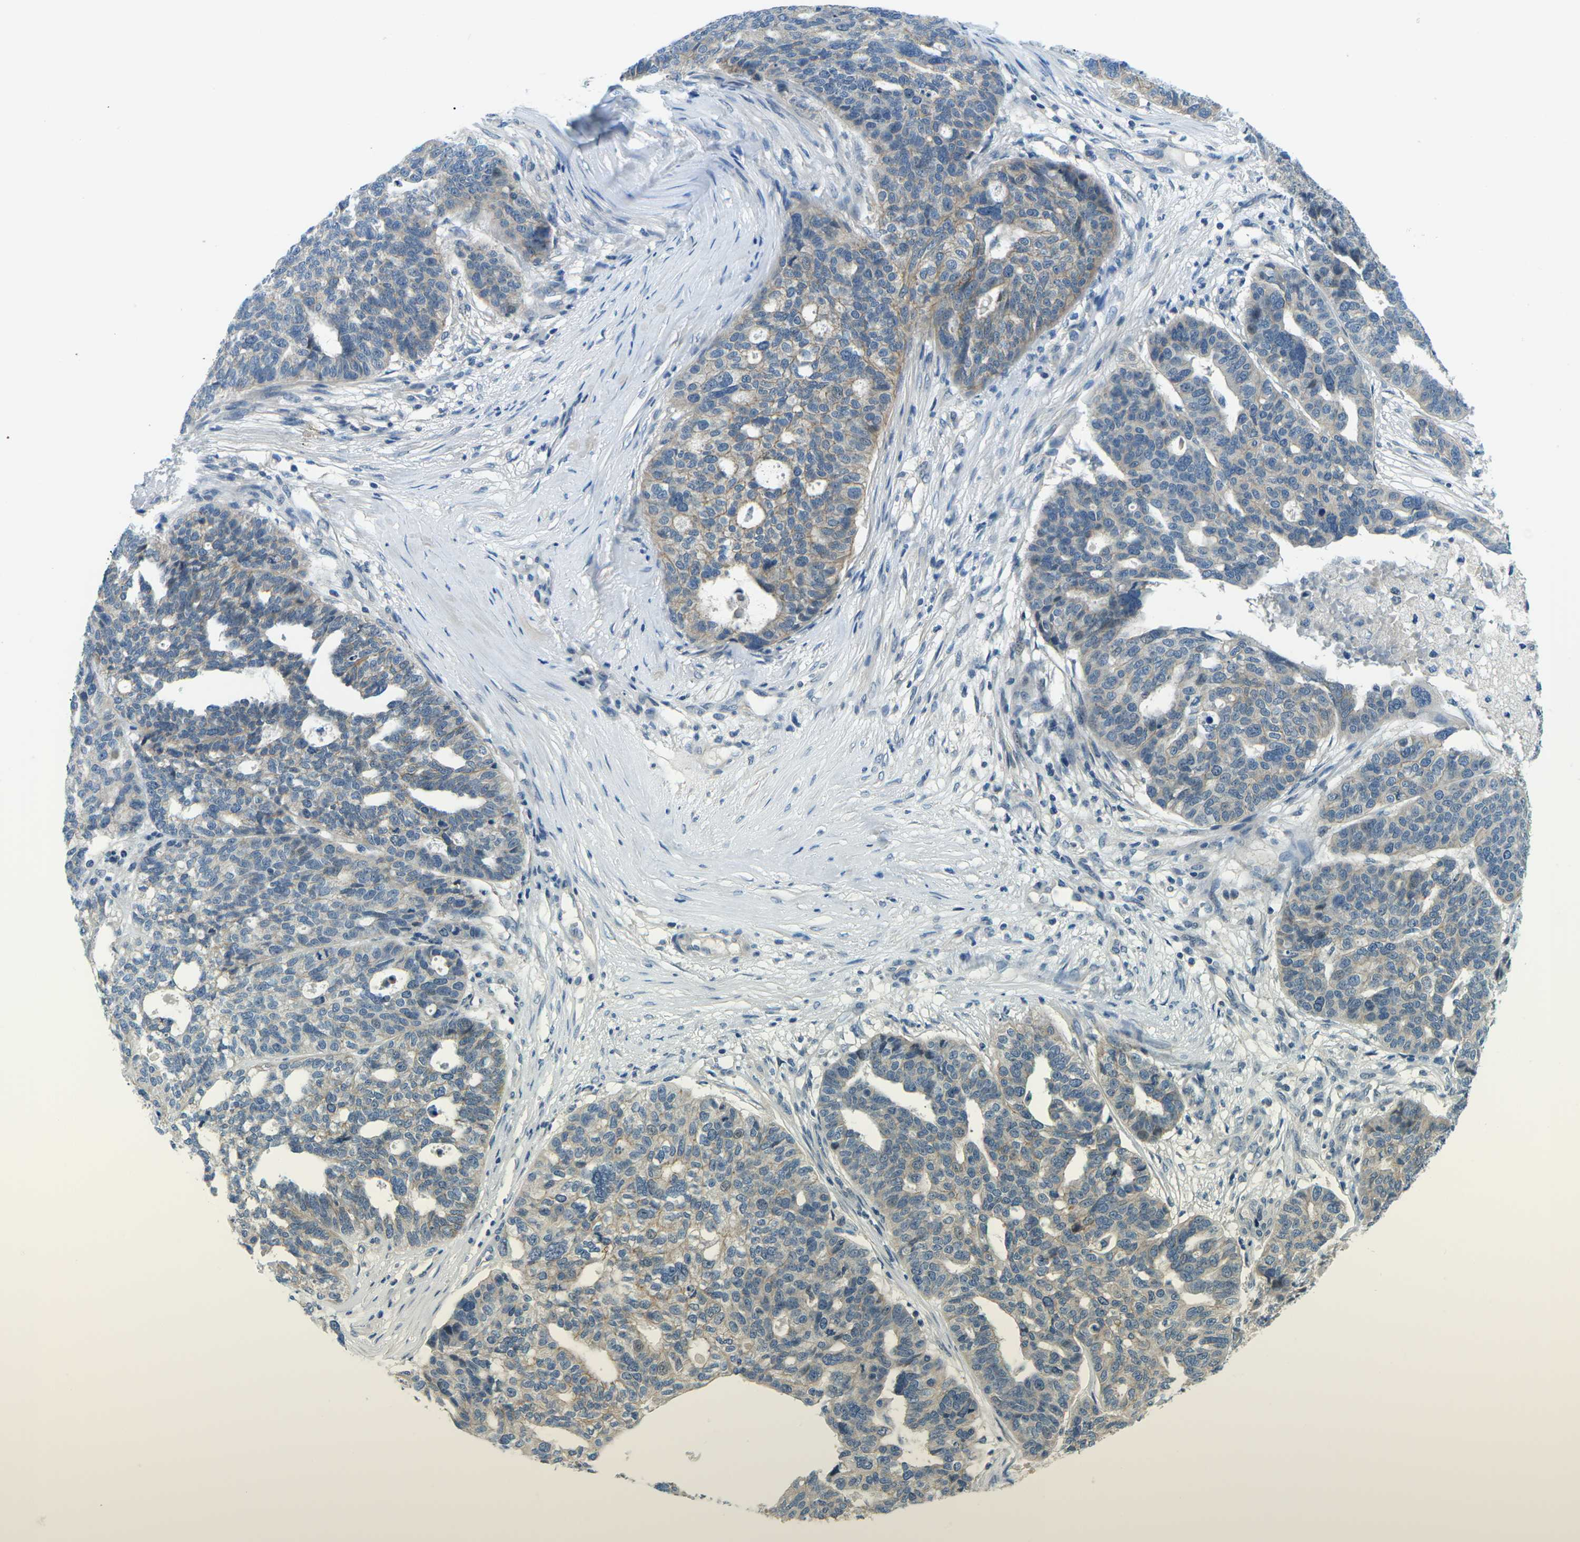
{"staining": {"intensity": "weak", "quantity": "<25%", "location": "cytoplasmic/membranous"}, "tissue": "ovarian cancer", "cell_type": "Tumor cells", "image_type": "cancer", "snomed": [{"axis": "morphology", "description": "Cystadenocarcinoma, serous, NOS"}, {"axis": "topography", "description": "Ovary"}], "caption": "High magnification brightfield microscopy of ovarian cancer (serous cystadenocarcinoma) stained with DAB (brown) and counterstained with hematoxylin (blue): tumor cells show no significant expression.", "gene": "CTNND1", "patient": {"sex": "female", "age": 59}}